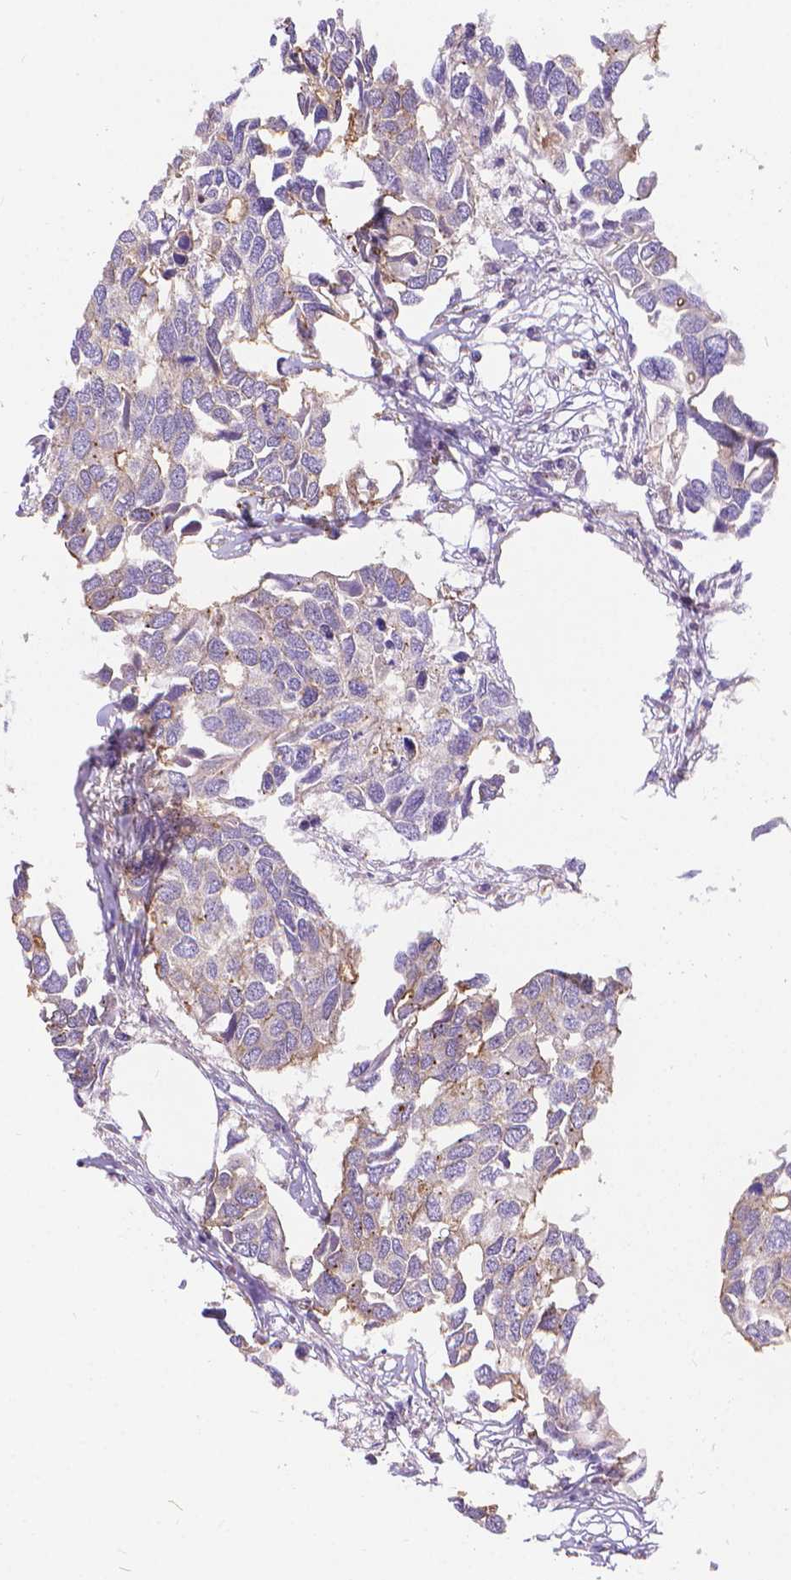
{"staining": {"intensity": "weak", "quantity": "<25%", "location": "cytoplasmic/membranous"}, "tissue": "breast cancer", "cell_type": "Tumor cells", "image_type": "cancer", "snomed": [{"axis": "morphology", "description": "Duct carcinoma"}, {"axis": "topography", "description": "Breast"}], "caption": "Tumor cells are negative for brown protein staining in invasive ductal carcinoma (breast).", "gene": "ARAP1", "patient": {"sex": "female", "age": 83}}